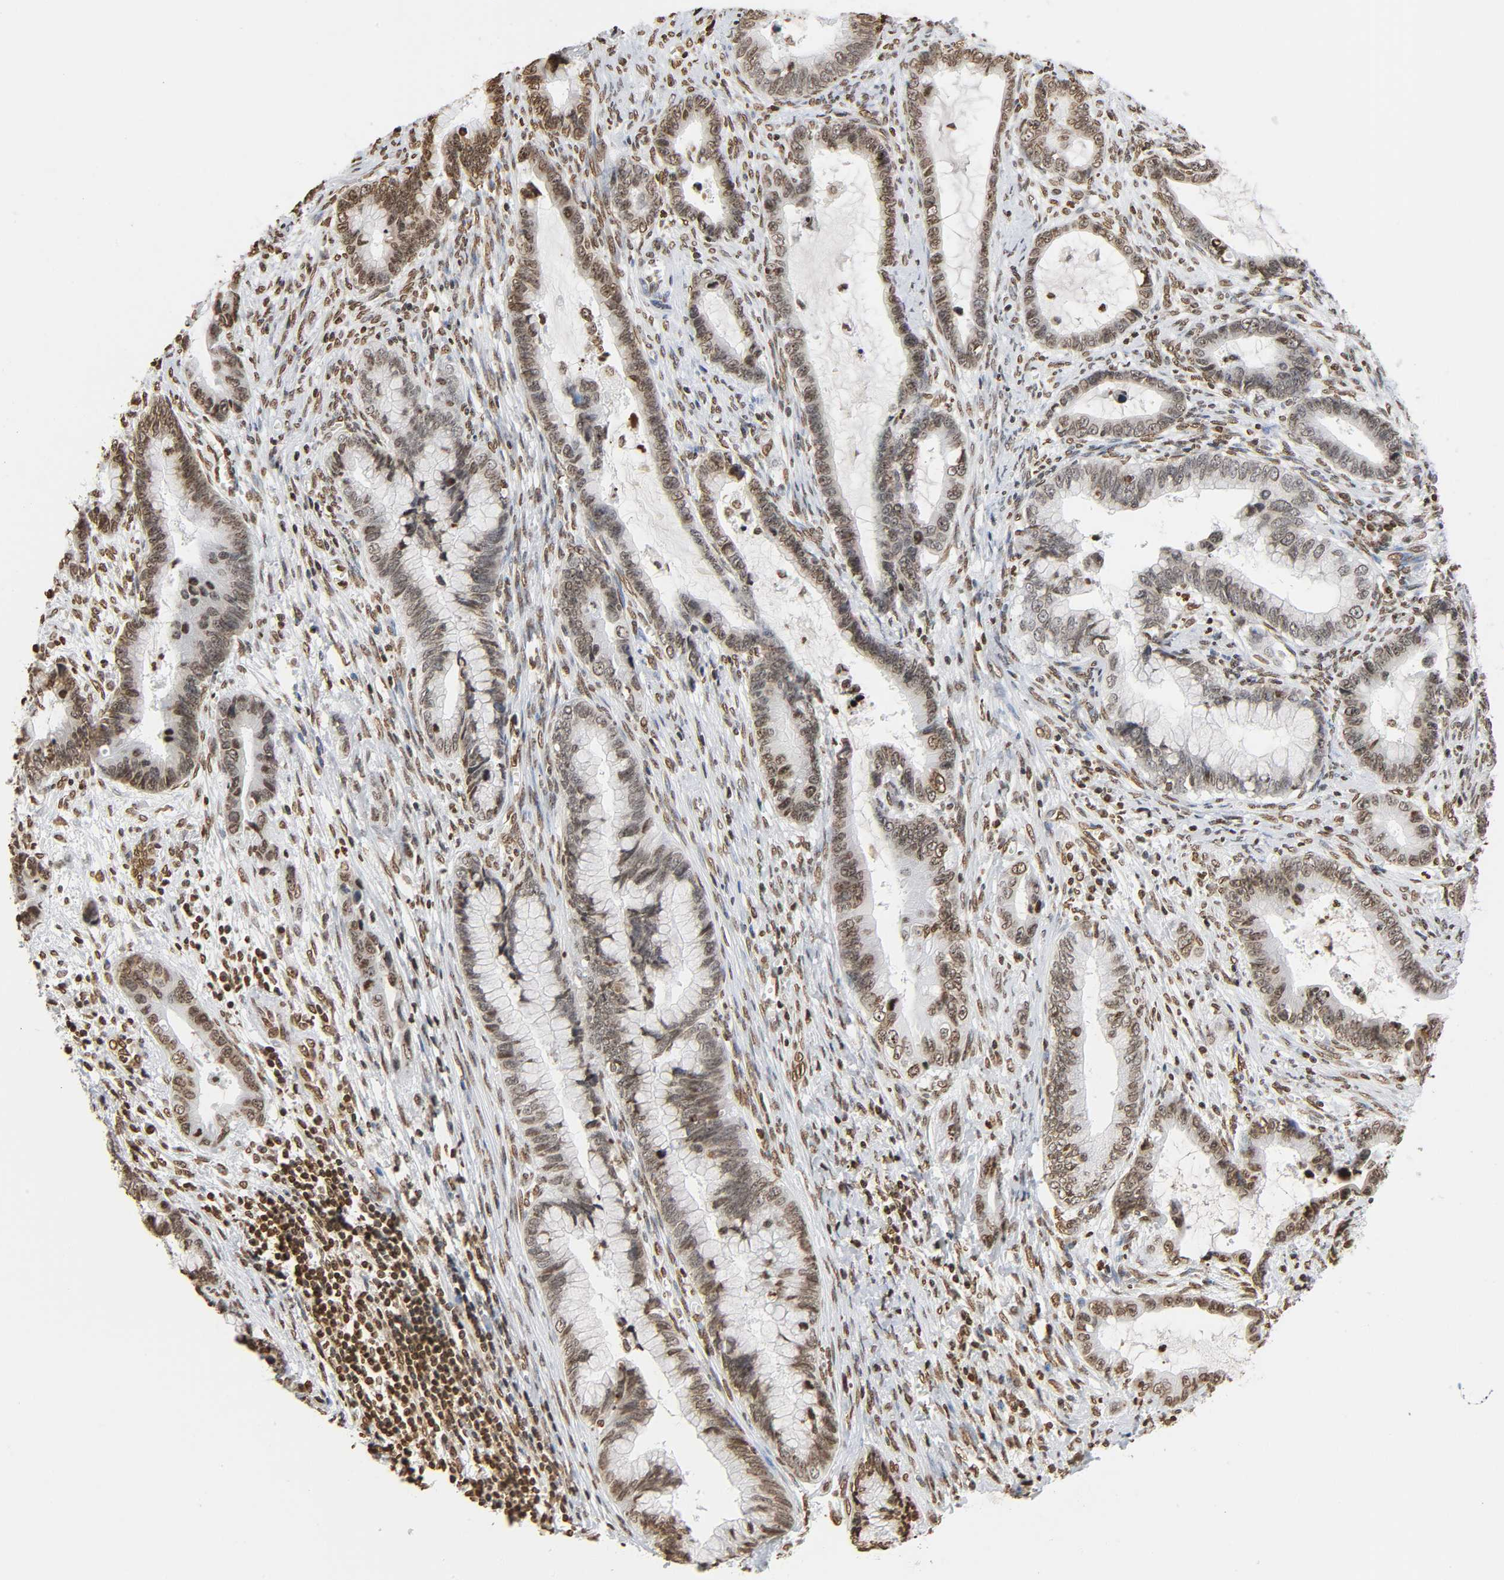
{"staining": {"intensity": "moderate", "quantity": ">75%", "location": "nuclear"}, "tissue": "cervical cancer", "cell_type": "Tumor cells", "image_type": "cancer", "snomed": [{"axis": "morphology", "description": "Adenocarcinoma, NOS"}, {"axis": "topography", "description": "Cervix"}], "caption": "Moderate nuclear positivity is seen in approximately >75% of tumor cells in cervical cancer (adenocarcinoma). Immunohistochemistry stains the protein of interest in brown and the nuclei are stained blue.", "gene": "HOXA6", "patient": {"sex": "female", "age": 44}}